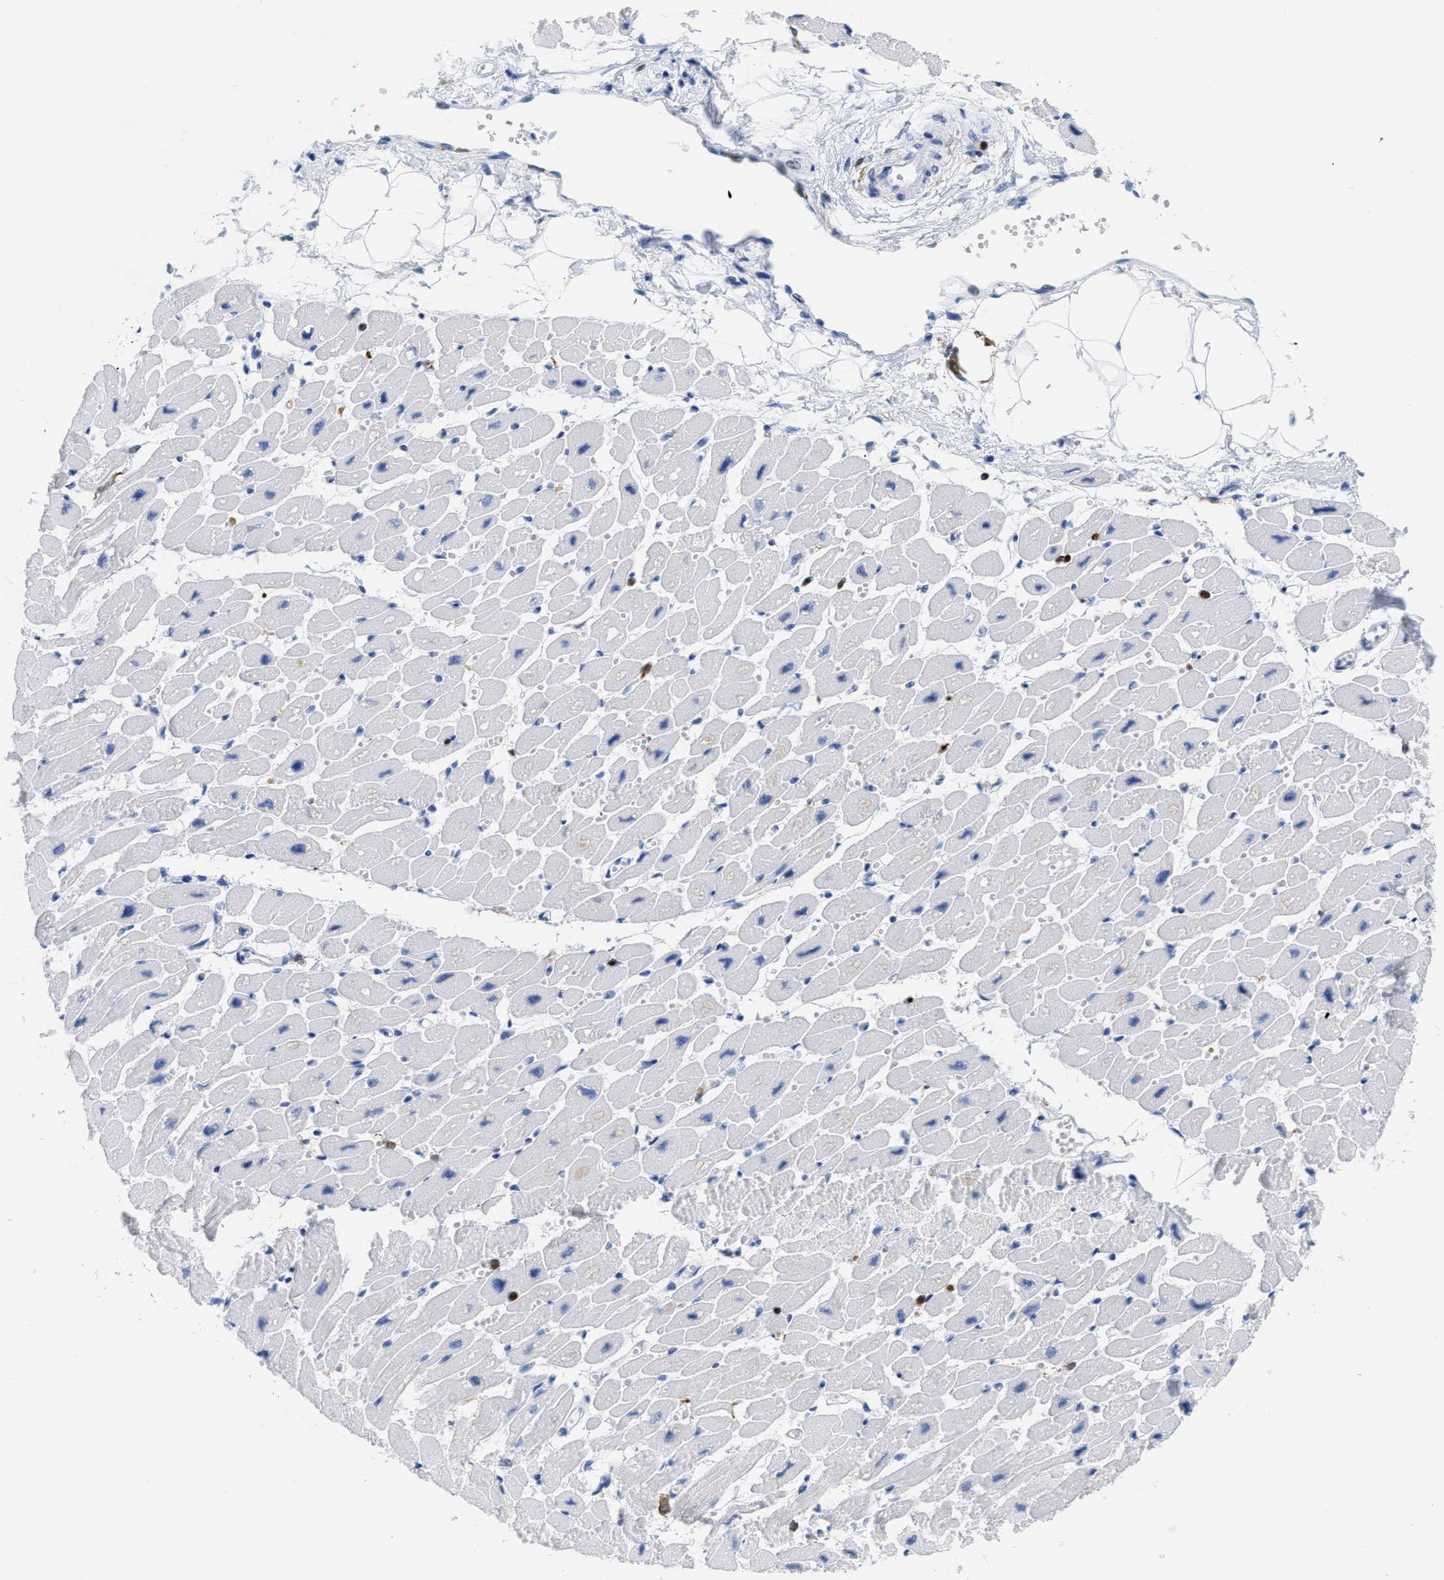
{"staining": {"intensity": "negative", "quantity": "none", "location": "none"}, "tissue": "heart muscle", "cell_type": "Cardiomyocytes", "image_type": "normal", "snomed": [{"axis": "morphology", "description": "Normal tissue, NOS"}, {"axis": "topography", "description": "Heart"}], "caption": "DAB immunohistochemical staining of normal heart muscle displays no significant expression in cardiomyocytes.", "gene": "LCP1", "patient": {"sex": "female", "age": 54}}